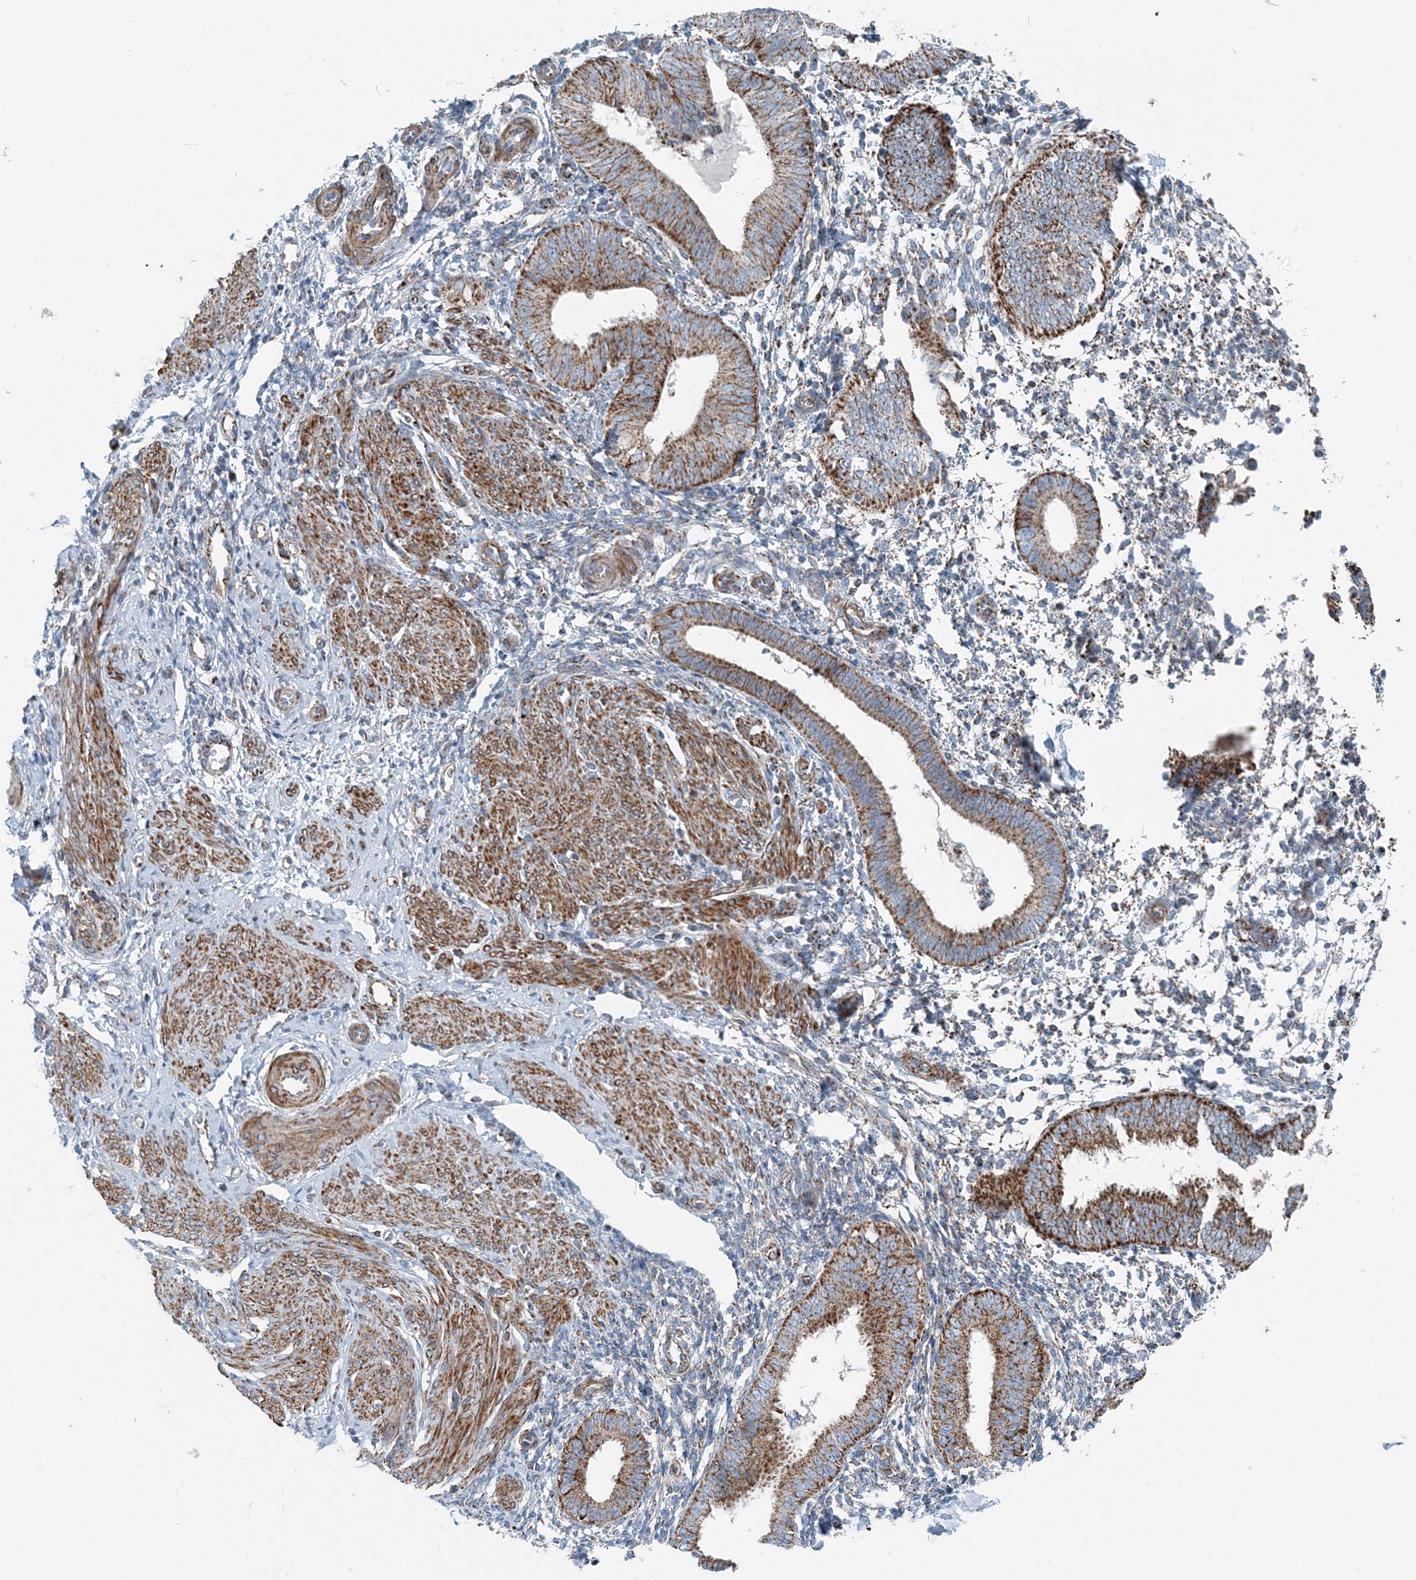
{"staining": {"intensity": "moderate", "quantity": "25%-75%", "location": "cytoplasmic/membranous"}, "tissue": "endometrium", "cell_type": "Cells in endometrial stroma", "image_type": "normal", "snomed": [{"axis": "morphology", "description": "Normal tissue, NOS"}, {"axis": "topography", "description": "Uterus"}, {"axis": "topography", "description": "Endometrium"}], "caption": "Protein analysis of benign endometrium displays moderate cytoplasmic/membranous expression in about 25%-75% of cells in endometrial stroma.", "gene": "INTU", "patient": {"sex": "female", "age": 48}}